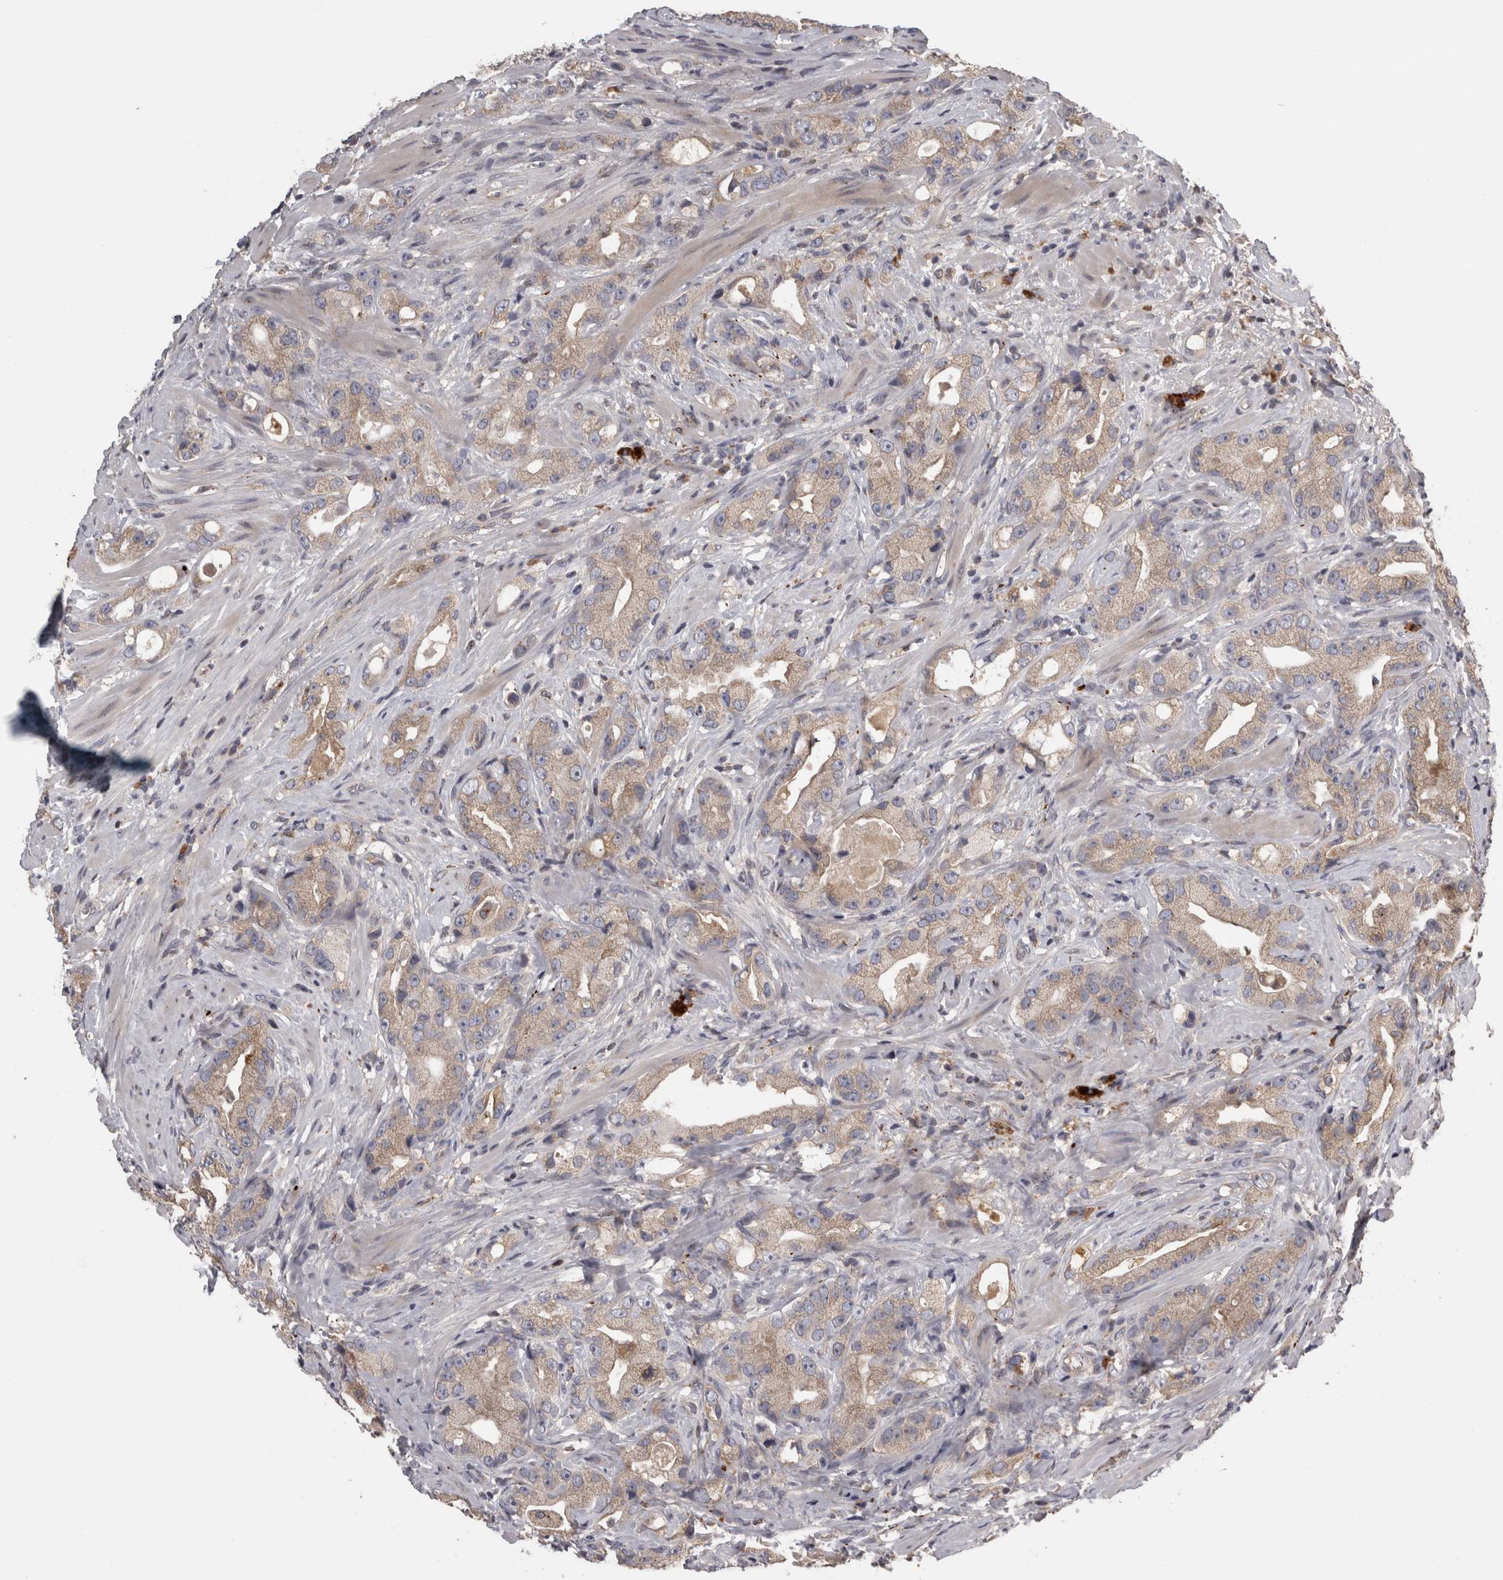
{"staining": {"intensity": "weak", "quantity": ">75%", "location": "cytoplasmic/membranous"}, "tissue": "prostate cancer", "cell_type": "Tumor cells", "image_type": "cancer", "snomed": [{"axis": "morphology", "description": "Adenocarcinoma, High grade"}, {"axis": "topography", "description": "Prostate"}], "caption": "Protein positivity by immunohistochemistry shows weak cytoplasmic/membranous staining in approximately >75% of tumor cells in prostate cancer (adenocarcinoma (high-grade)).", "gene": "PCM1", "patient": {"sex": "male", "age": 63}}